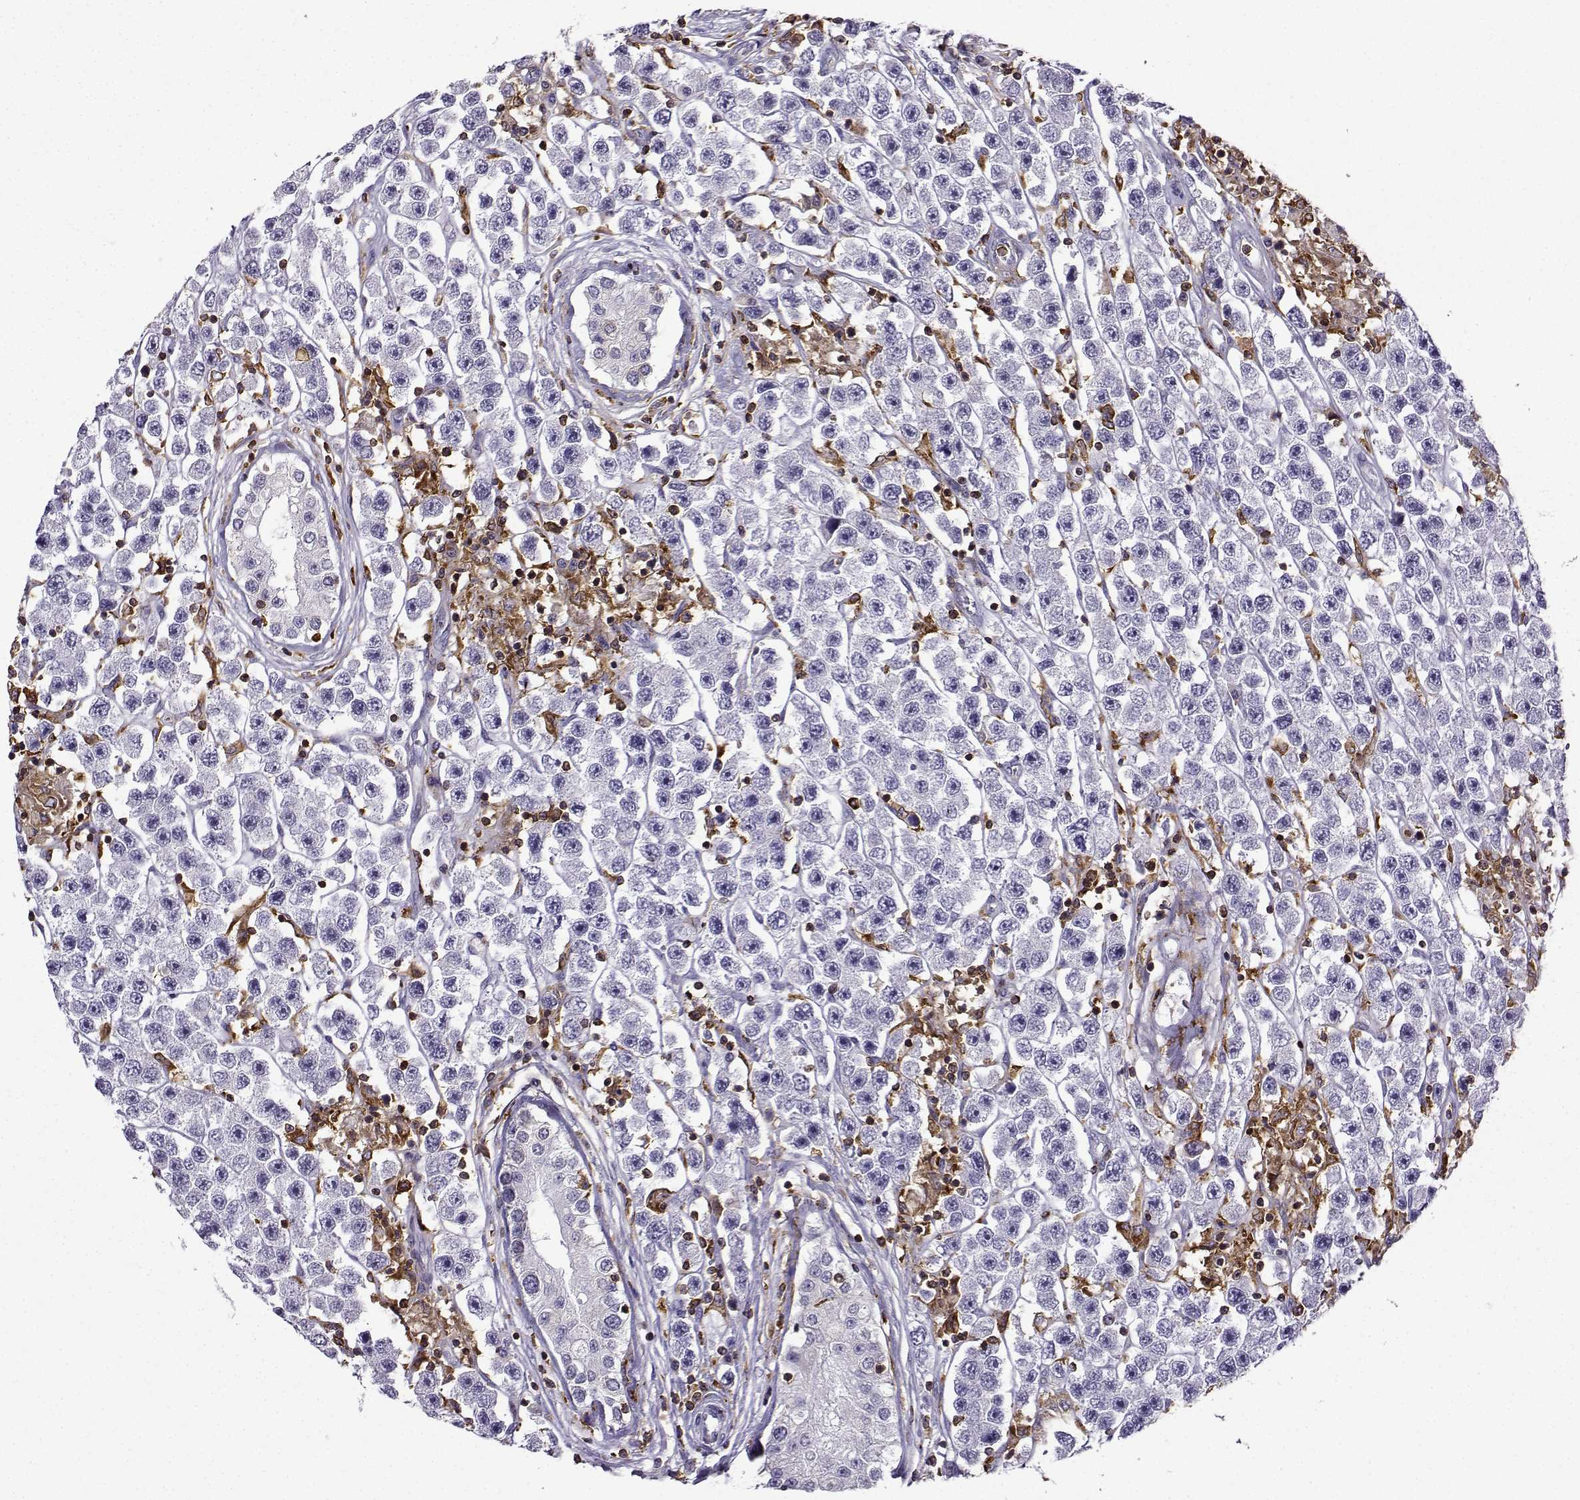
{"staining": {"intensity": "negative", "quantity": "none", "location": "none"}, "tissue": "testis cancer", "cell_type": "Tumor cells", "image_type": "cancer", "snomed": [{"axis": "morphology", "description": "Seminoma, NOS"}, {"axis": "topography", "description": "Testis"}], "caption": "Testis cancer was stained to show a protein in brown. There is no significant staining in tumor cells.", "gene": "DOCK10", "patient": {"sex": "male", "age": 45}}